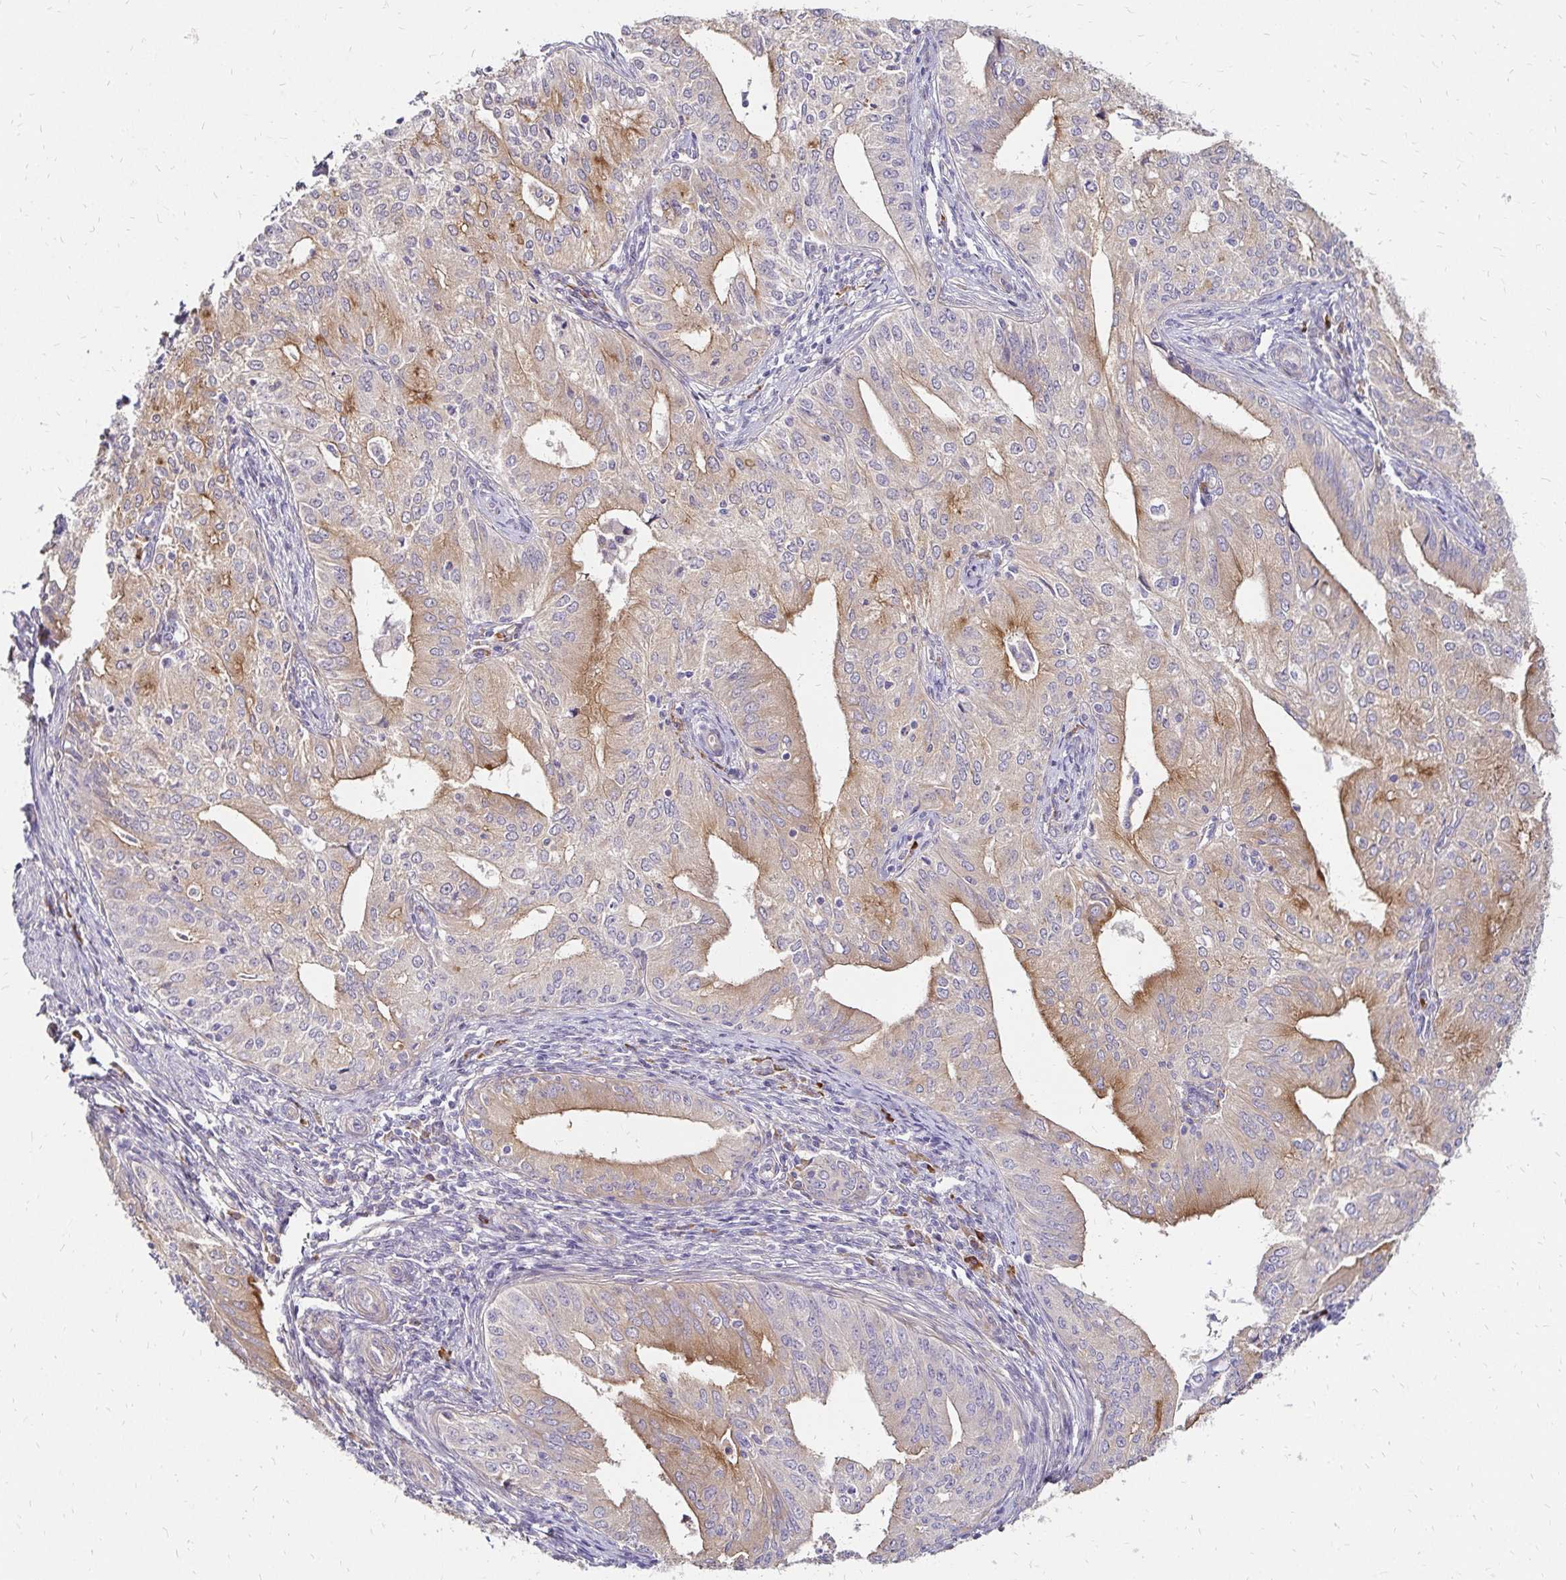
{"staining": {"intensity": "weak", "quantity": "25%-75%", "location": "cytoplasmic/membranous"}, "tissue": "endometrial cancer", "cell_type": "Tumor cells", "image_type": "cancer", "snomed": [{"axis": "morphology", "description": "Adenocarcinoma, NOS"}, {"axis": "topography", "description": "Endometrium"}], "caption": "IHC staining of adenocarcinoma (endometrial), which shows low levels of weak cytoplasmic/membranous expression in approximately 25%-75% of tumor cells indicating weak cytoplasmic/membranous protein positivity. The staining was performed using DAB (3,3'-diaminobenzidine) (brown) for protein detection and nuclei were counterstained in hematoxylin (blue).", "gene": "PRIMA1", "patient": {"sex": "female", "age": 50}}